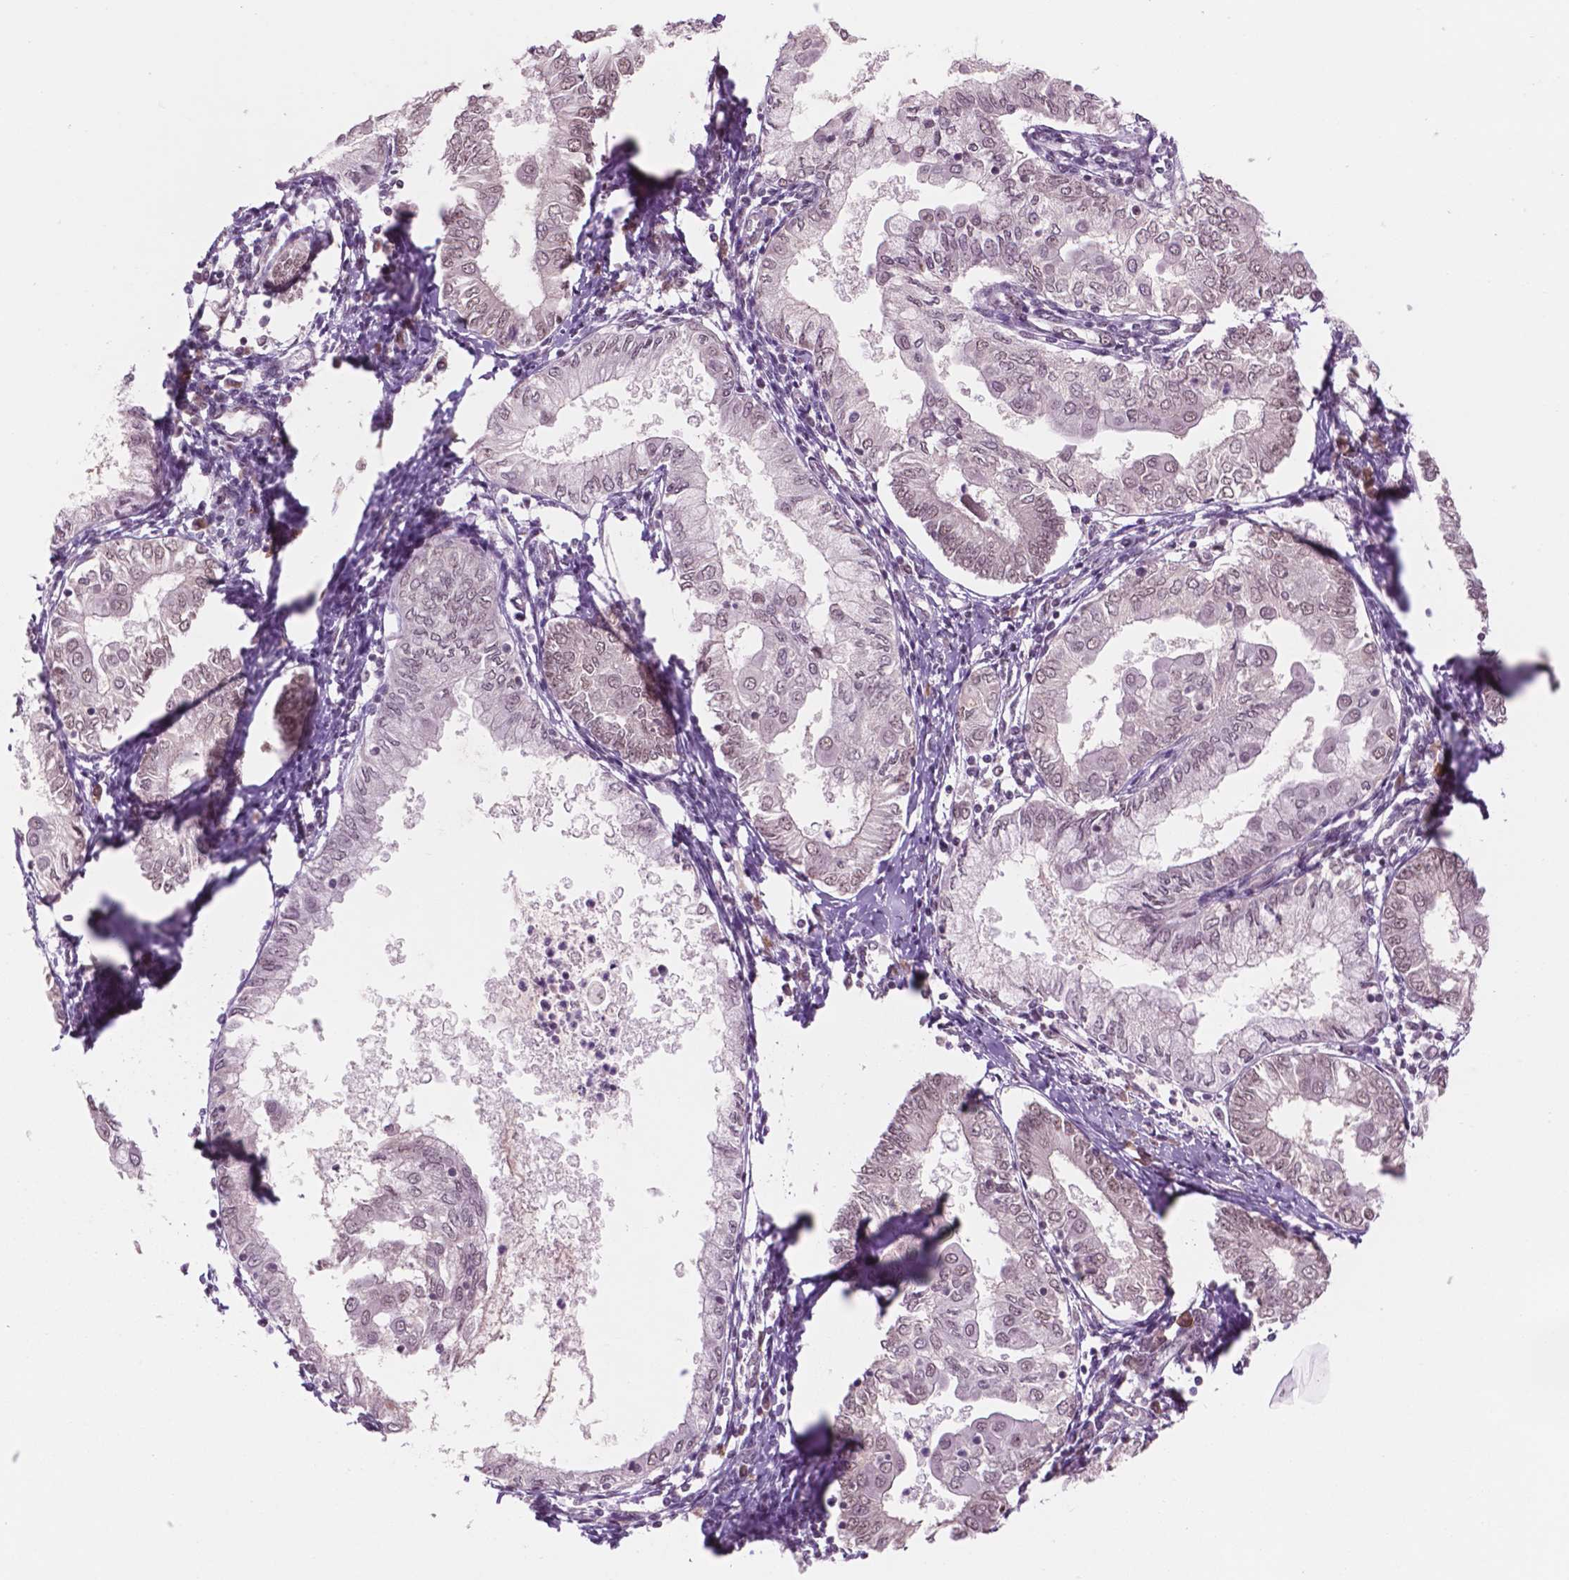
{"staining": {"intensity": "weak", "quantity": ">75%", "location": "nuclear"}, "tissue": "endometrial cancer", "cell_type": "Tumor cells", "image_type": "cancer", "snomed": [{"axis": "morphology", "description": "Adenocarcinoma, NOS"}, {"axis": "topography", "description": "Endometrium"}], "caption": "Endometrial cancer stained for a protein (brown) demonstrates weak nuclear positive staining in about >75% of tumor cells.", "gene": "POLR2E", "patient": {"sex": "female", "age": 68}}